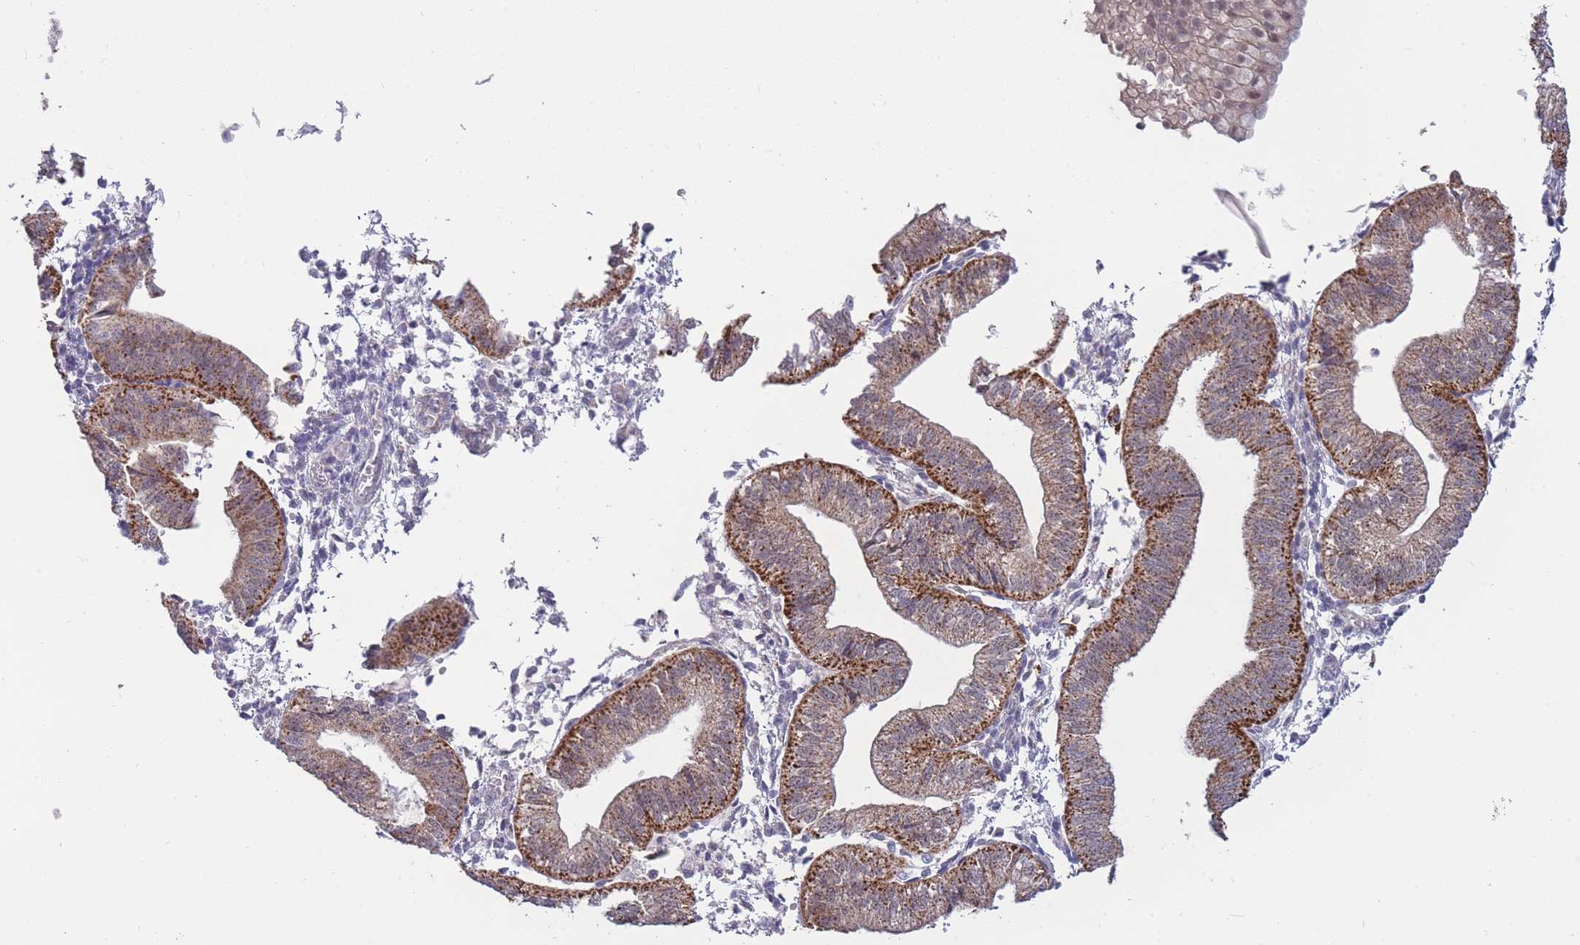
{"staining": {"intensity": "moderate", "quantity": "<25%", "location": "cytoplasmic/membranous,nuclear"}, "tissue": "endometrium", "cell_type": "Cells in endometrial stroma", "image_type": "normal", "snomed": [{"axis": "morphology", "description": "Normal tissue, NOS"}, {"axis": "topography", "description": "Endometrium"}], "caption": "The histopathology image demonstrates staining of normal endometrium, revealing moderate cytoplasmic/membranous,nuclear protein staining (brown color) within cells in endometrial stroma.", "gene": "MCIDAS", "patient": {"sex": "female", "age": 34}}